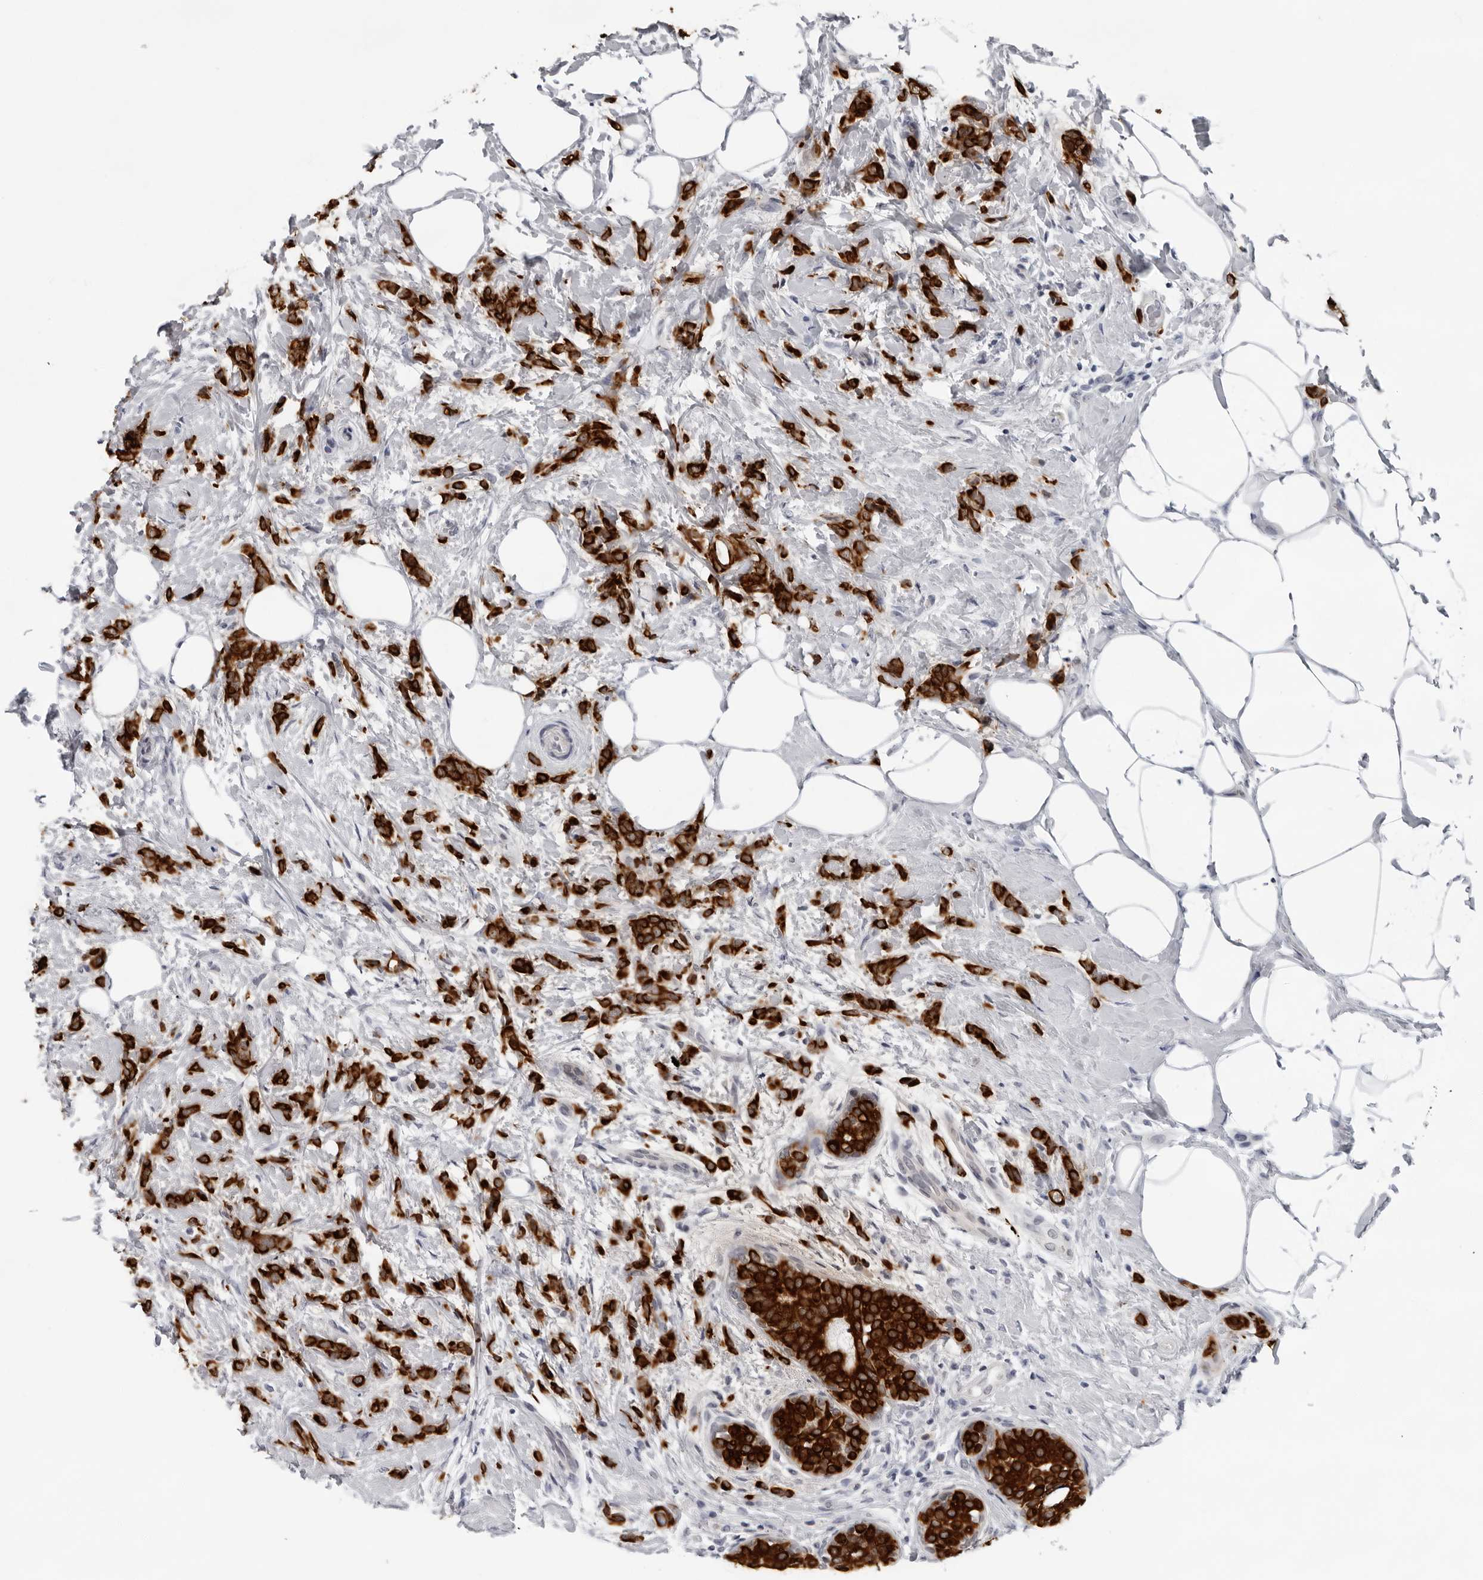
{"staining": {"intensity": "strong", "quantity": ">75%", "location": "cytoplasmic/membranous"}, "tissue": "breast cancer", "cell_type": "Tumor cells", "image_type": "cancer", "snomed": [{"axis": "morphology", "description": "Lobular carcinoma, in situ"}, {"axis": "morphology", "description": "Lobular carcinoma"}, {"axis": "topography", "description": "Breast"}], "caption": "Immunohistochemical staining of breast cancer shows high levels of strong cytoplasmic/membranous staining in about >75% of tumor cells. The protein is shown in brown color, while the nuclei are stained blue.", "gene": "CCDC28B", "patient": {"sex": "female", "age": 41}}